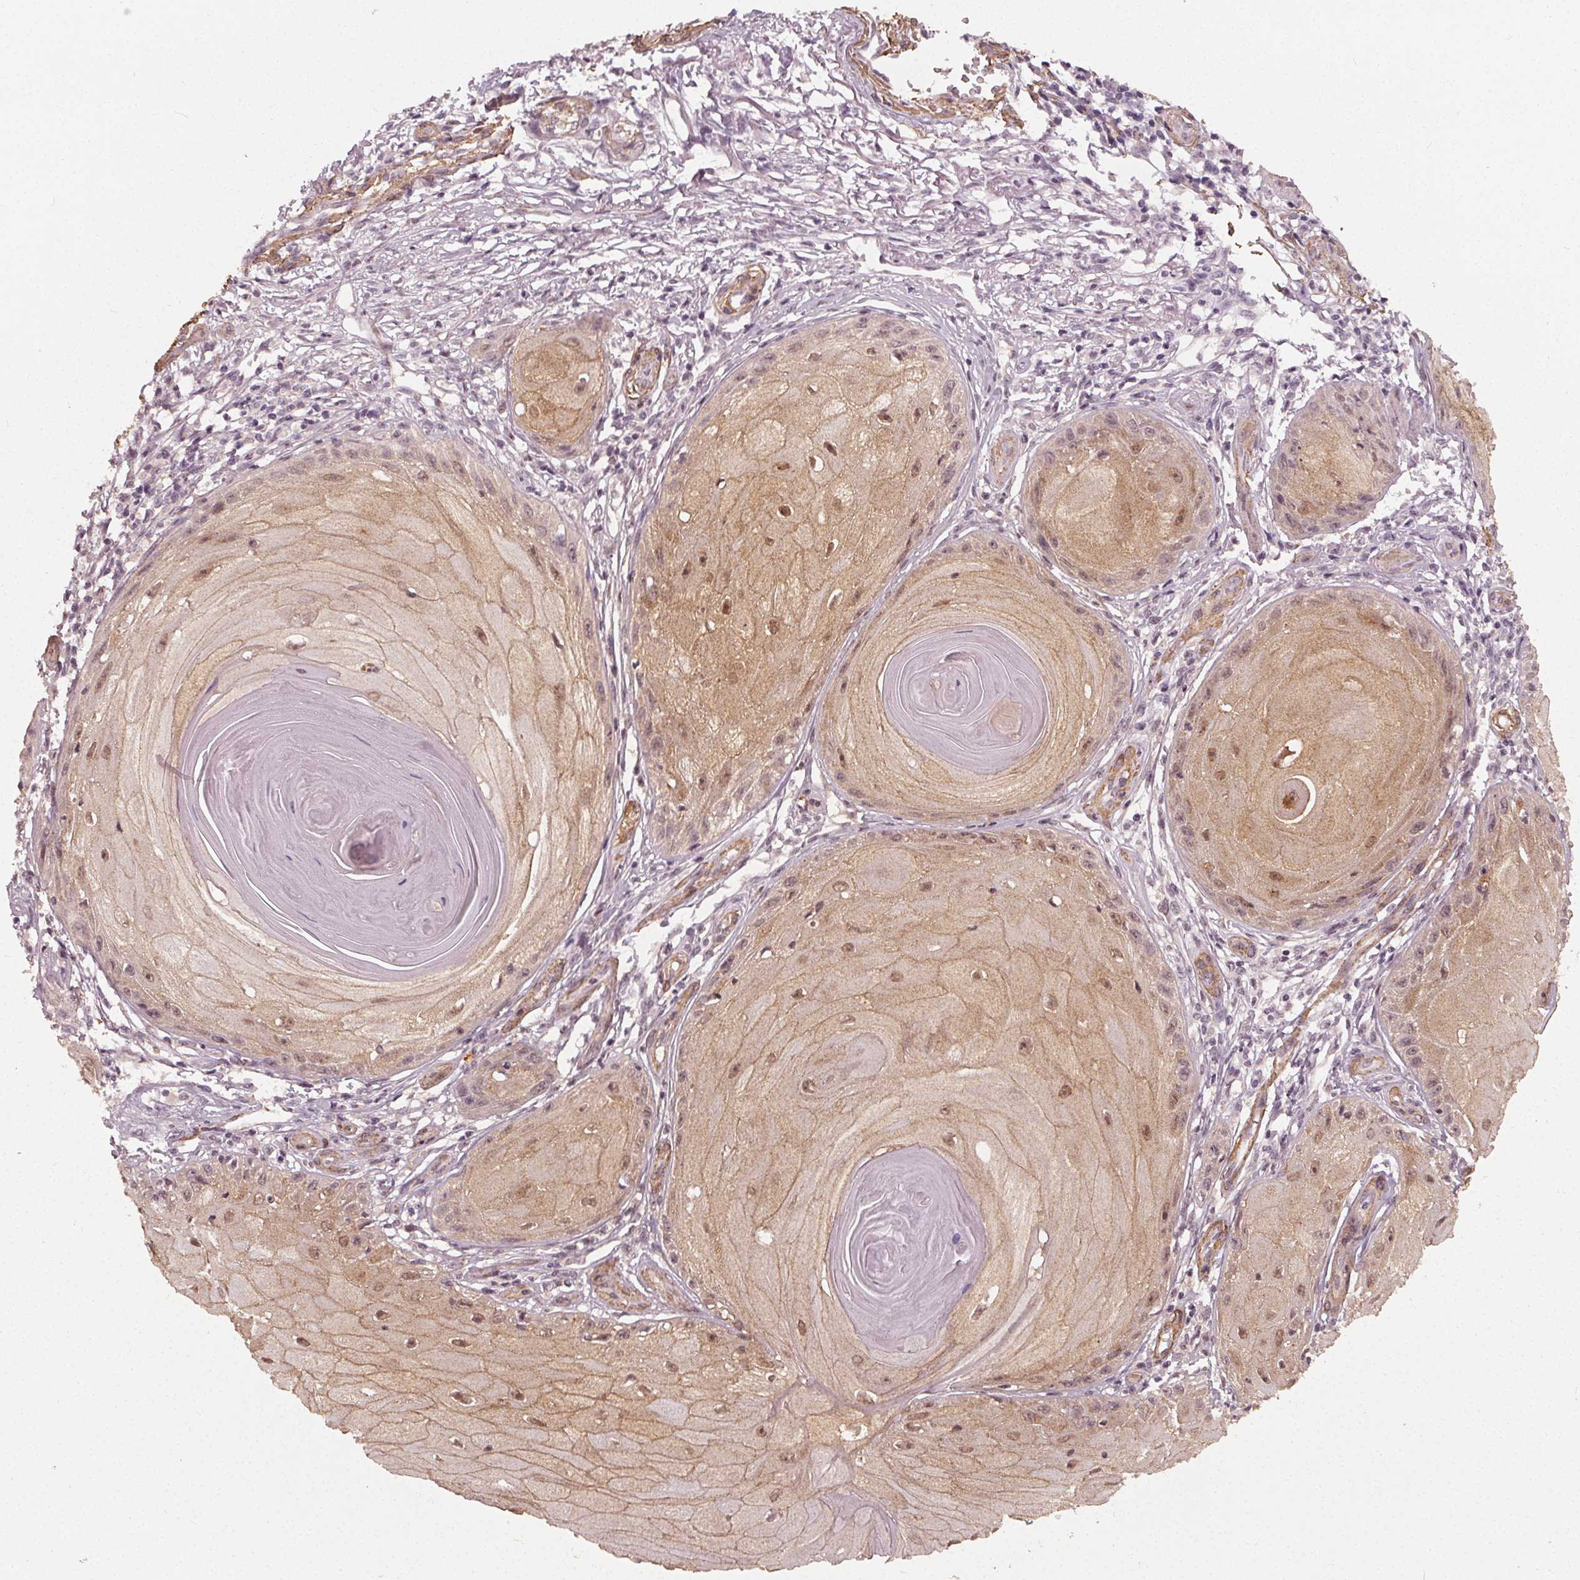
{"staining": {"intensity": "moderate", "quantity": ">75%", "location": "cytoplasmic/membranous,nuclear"}, "tissue": "skin cancer", "cell_type": "Tumor cells", "image_type": "cancer", "snomed": [{"axis": "morphology", "description": "Squamous cell carcinoma, NOS"}, {"axis": "topography", "description": "Skin"}], "caption": "IHC of skin squamous cell carcinoma exhibits medium levels of moderate cytoplasmic/membranous and nuclear positivity in approximately >75% of tumor cells.", "gene": "PKP1", "patient": {"sex": "female", "age": 77}}